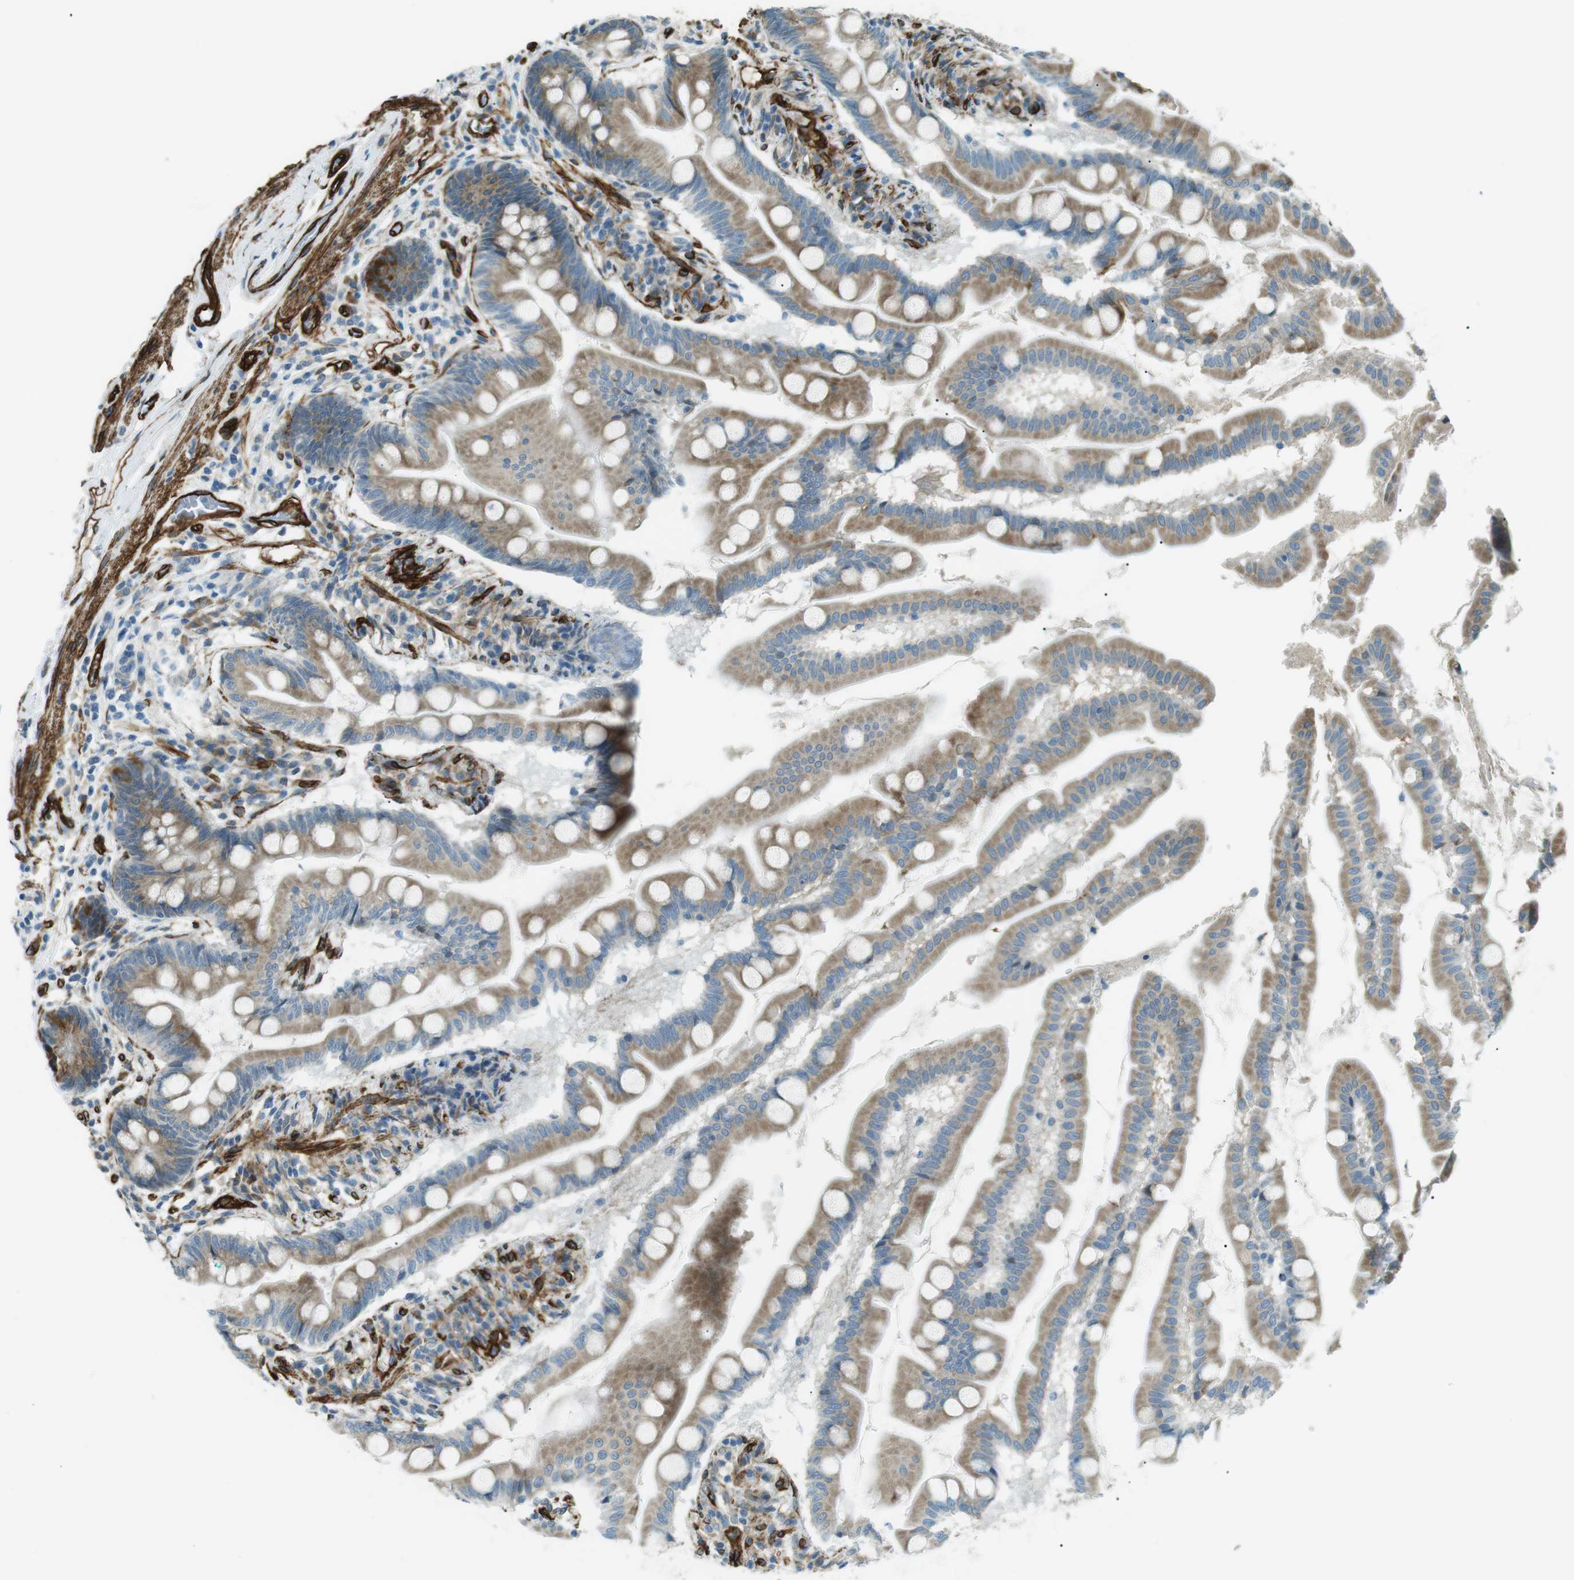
{"staining": {"intensity": "moderate", "quantity": ">75%", "location": "cytoplasmic/membranous"}, "tissue": "small intestine", "cell_type": "Glandular cells", "image_type": "normal", "snomed": [{"axis": "morphology", "description": "Normal tissue, NOS"}, {"axis": "topography", "description": "Small intestine"}], "caption": "High-magnification brightfield microscopy of unremarkable small intestine stained with DAB (3,3'-diaminobenzidine) (brown) and counterstained with hematoxylin (blue). glandular cells exhibit moderate cytoplasmic/membranous expression is present in approximately>75% of cells. Using DAB (3,3'-diaminobenzidine) (brown) and hematoxylin (blue) stains, captured at high magnification using brightfield microscopy.", "gene": "ODR4", "patient": {"sex": "female", "age": 56}}